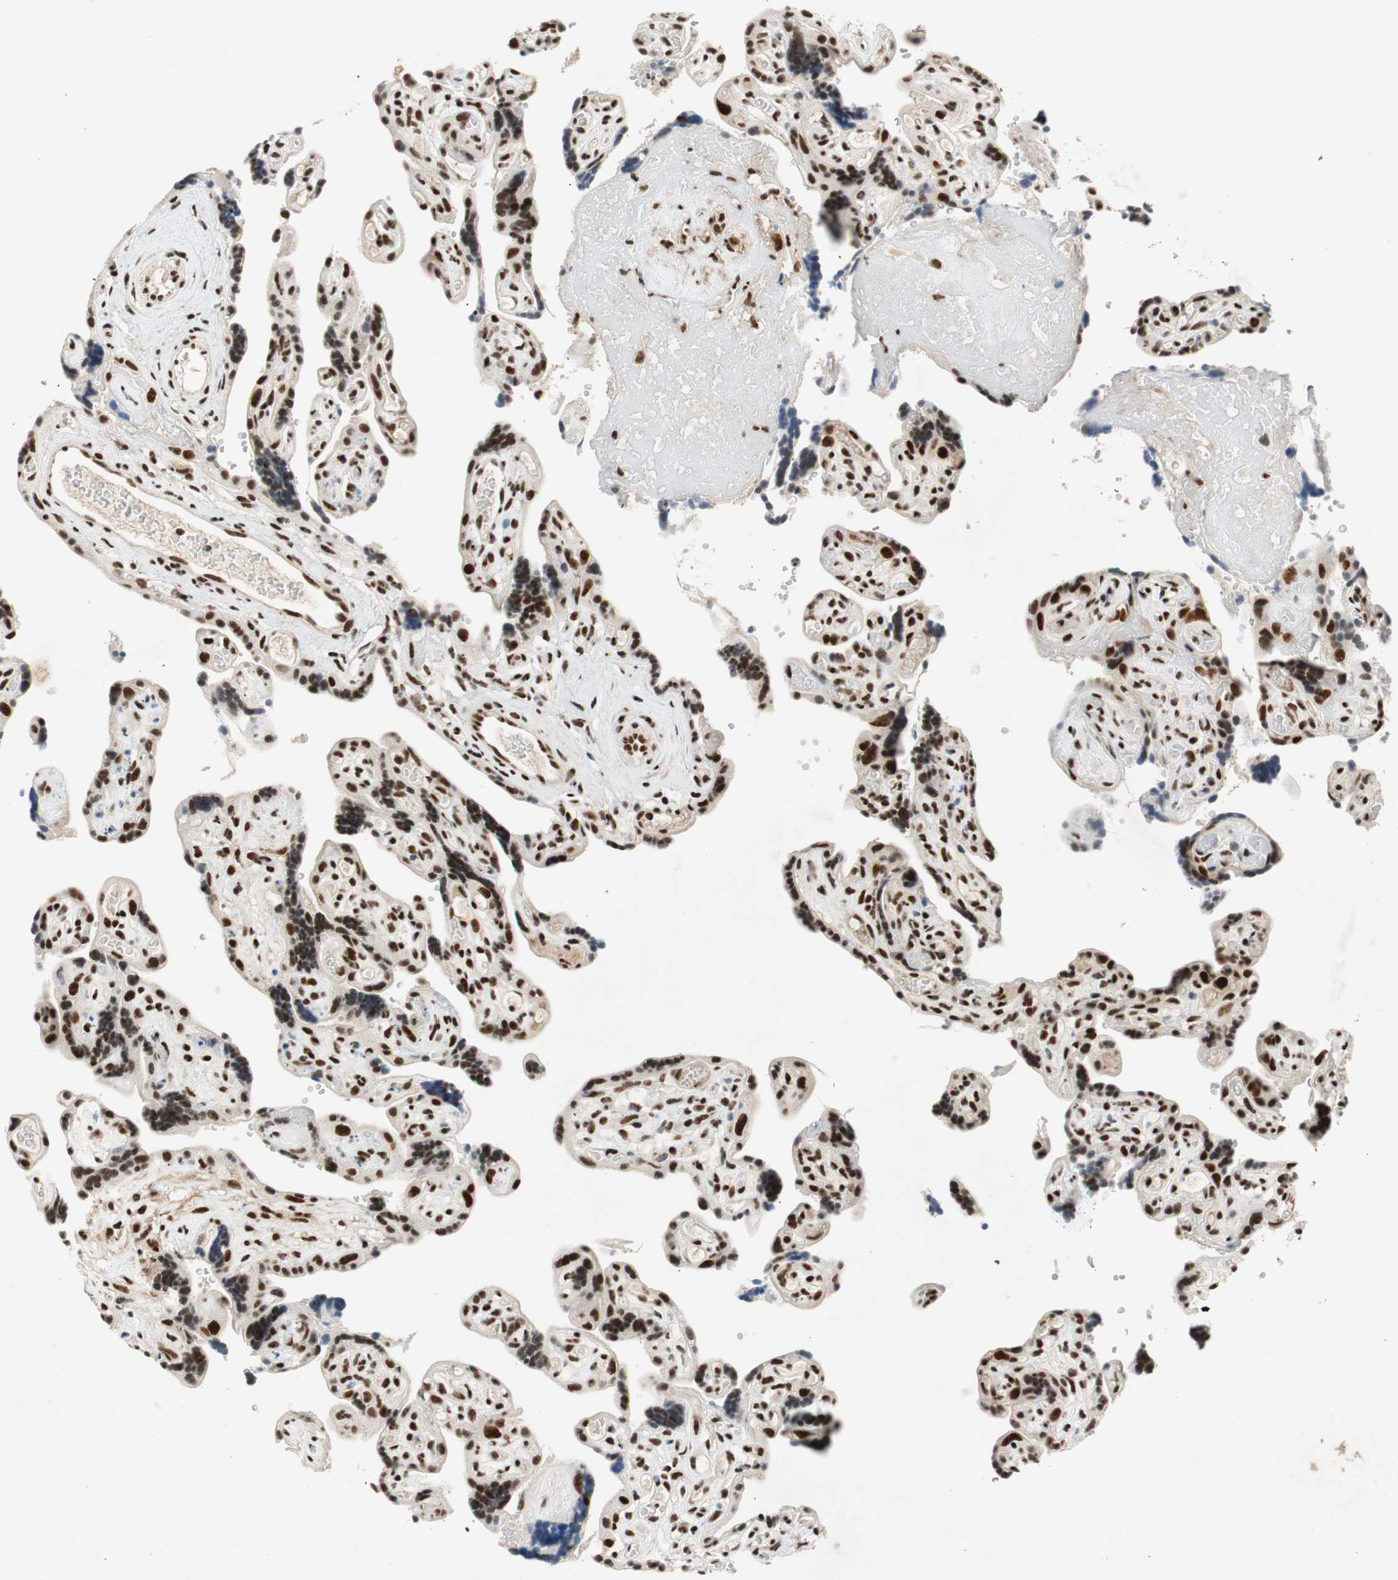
{"staining": {"intensity": "strong", "quantity": ">75%", "location": "nuclear"}, "tissue": "placenta", "cell_type": "Decidual cells", "image_type": "normal", "snomed": [{"axis": "morphology", "description": "Normal tissue, NOS"}, {"axis": "topography", "description": "Placenta"}], "caption": "Brown immunohistochemical staining in normal placenta demonstrates strong nuclear staining in about >75% of decidual cells.", "gene": "NCBP3", "patient": {"sex": "female", "age": 30}}